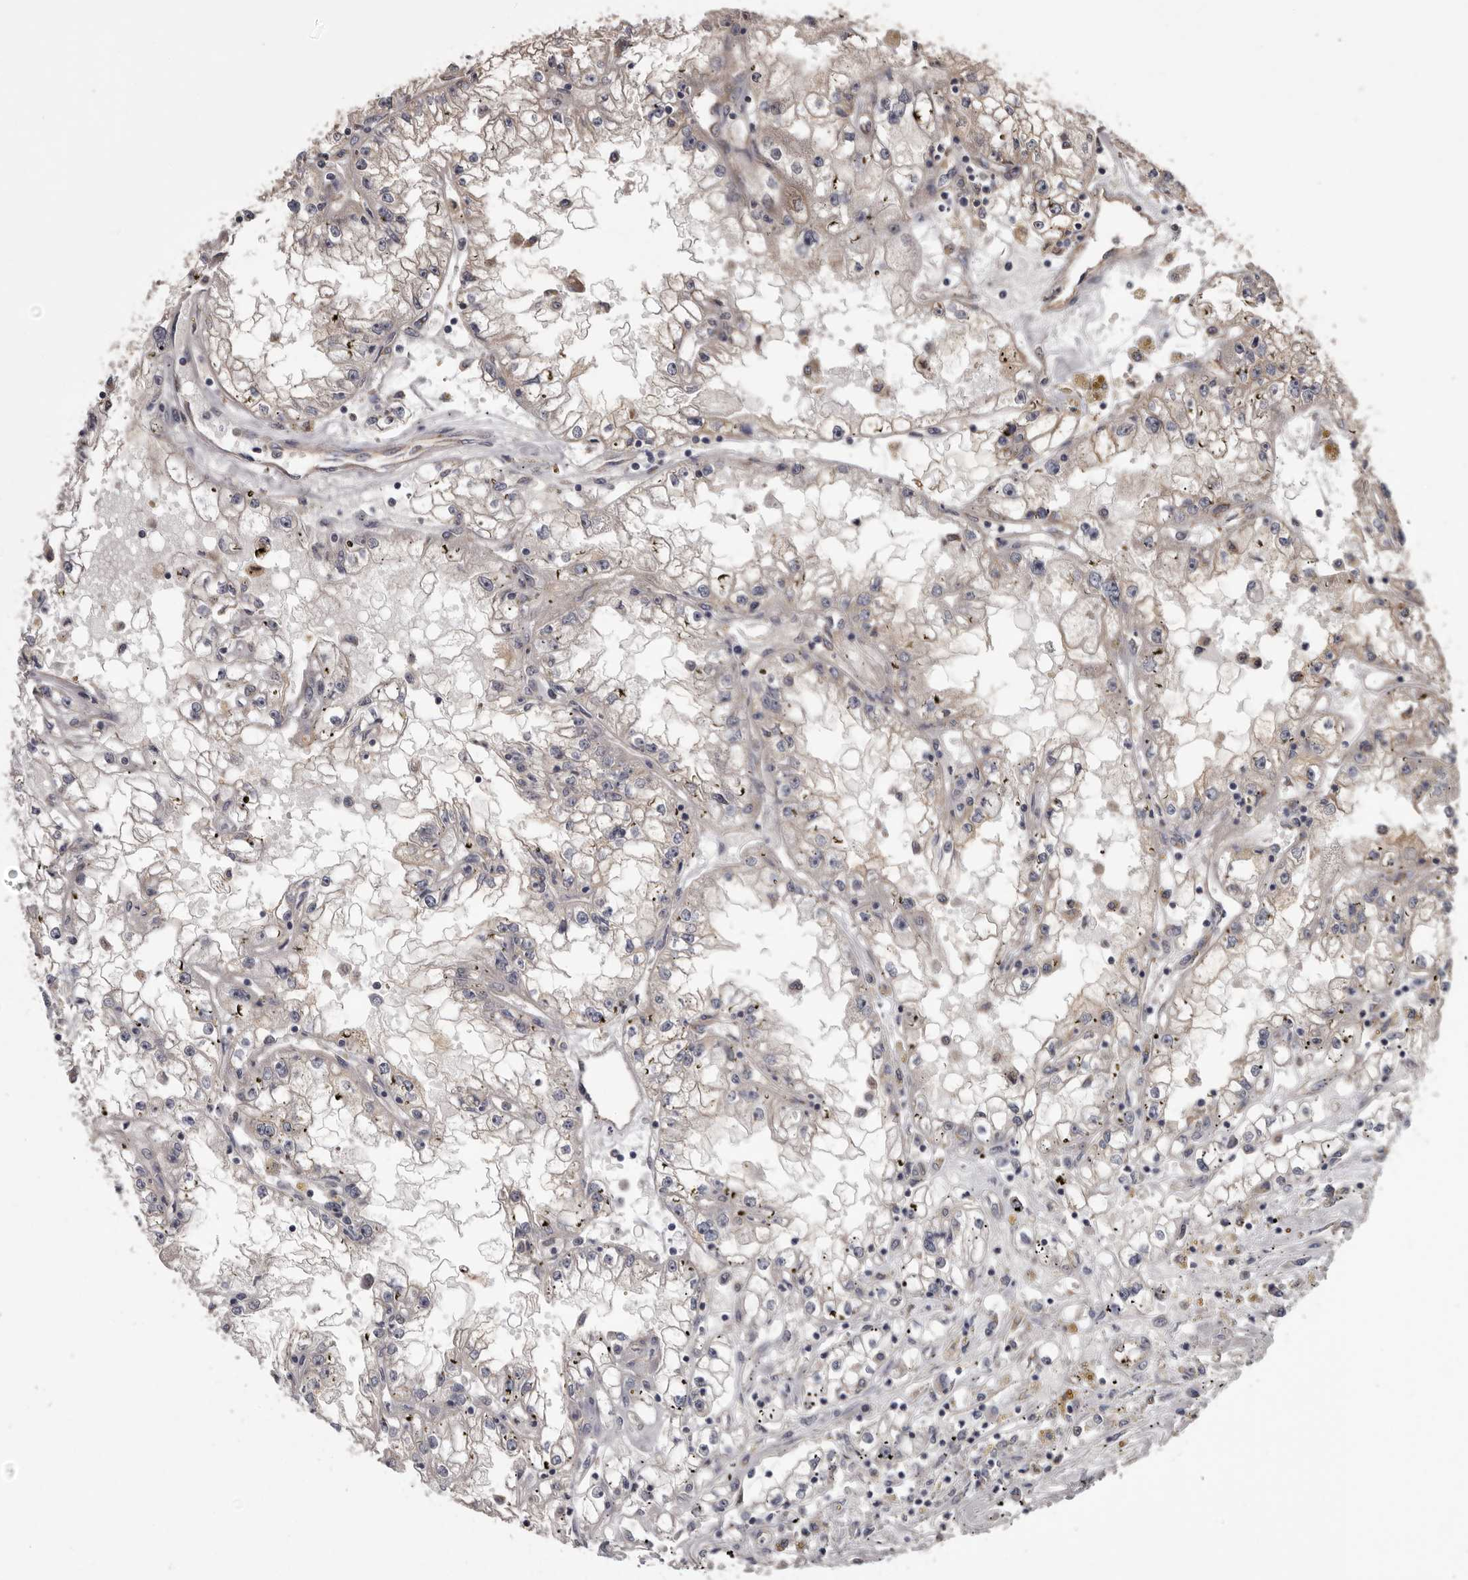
{"staining": {"intensity": "negative", "quantity": "none", "location": "none"}, "tissue": "renal cancer", "cell_type": "Tumor cells", "image_type": "cancer", "snomed": [{"axis": "morphology", "description": "Adenocarcinoma, NOS"}, {"axis": "topography", "description": "Kidney"}], "caption": "This histopathology image is of renal cancer (adenocarcinoma) stained with immunohistochemistry to label a protein in brown with the nuclei are counter-stained blue. There is no staining in tumor cells. (DAB immunohistochemistry (IHC) visualized using brightfield microscopy, high magnification).", "gene": "DARS1", "patient": {"sex": "male", "age": 56}}